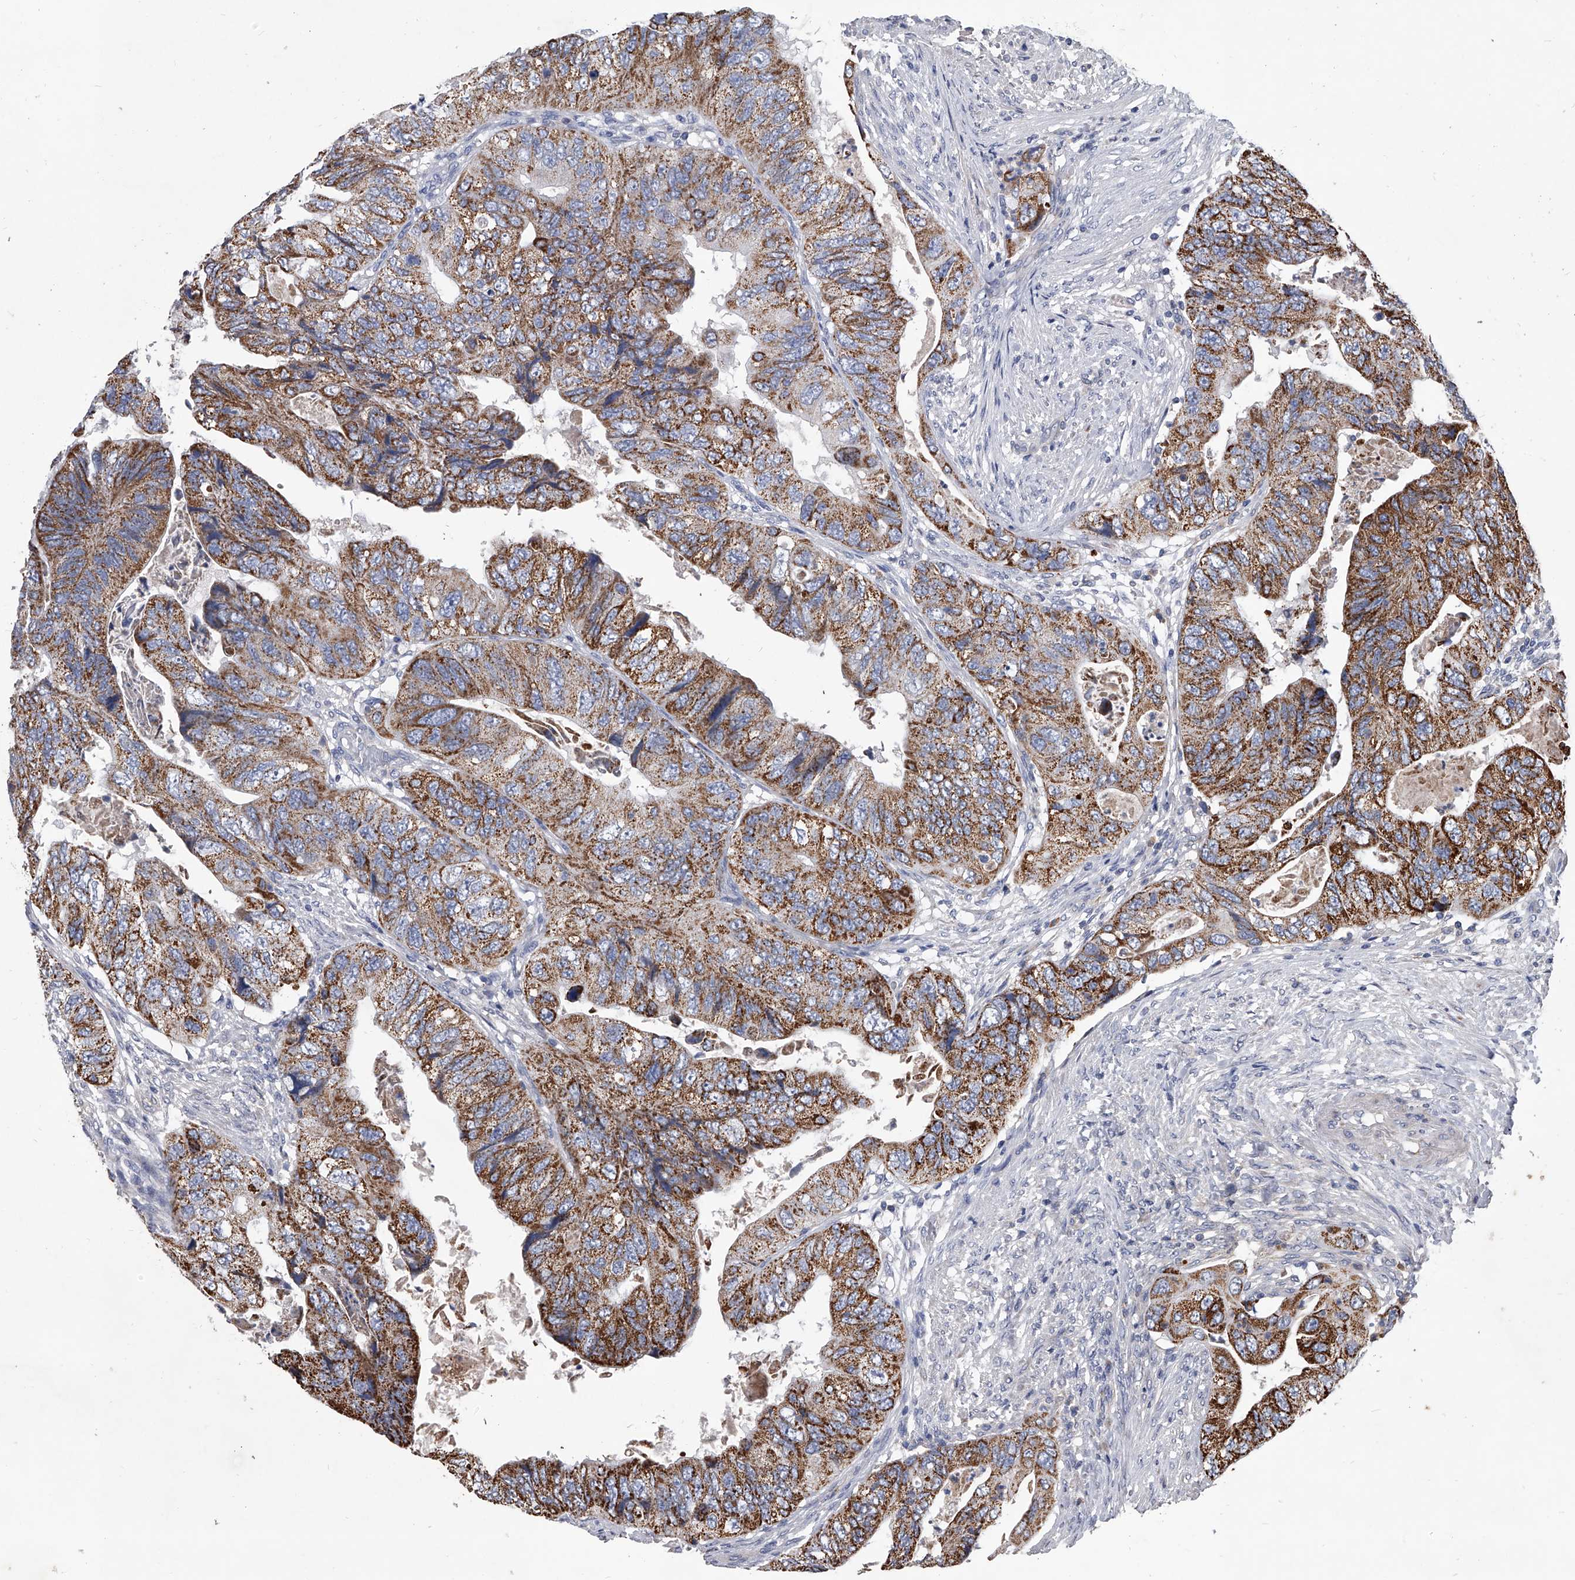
{"staining": {"intensity": "strong", "quantity": ">75%", "location": "cytoplasmic/membranous"}, "tissue": "colorectal cancer", "cell_type": "Tumor cells", "image_type": "cancer", "snomed": [{"axis": "morphology", "description": "Adenocarcinoma, NOS"}, {"axis": "topography", "description": "Rectum"}], "caption": "DAB (3,3'-diaminobenzidine) immunohistochemical staining of human colorectal cancer (adenocarcinoma) displays strong cytoplasmic/membranous protein positivity in approximately >75% of tumor cells.", "gene": "NRP1", "patient": {"sex": "male", "age": 63}}